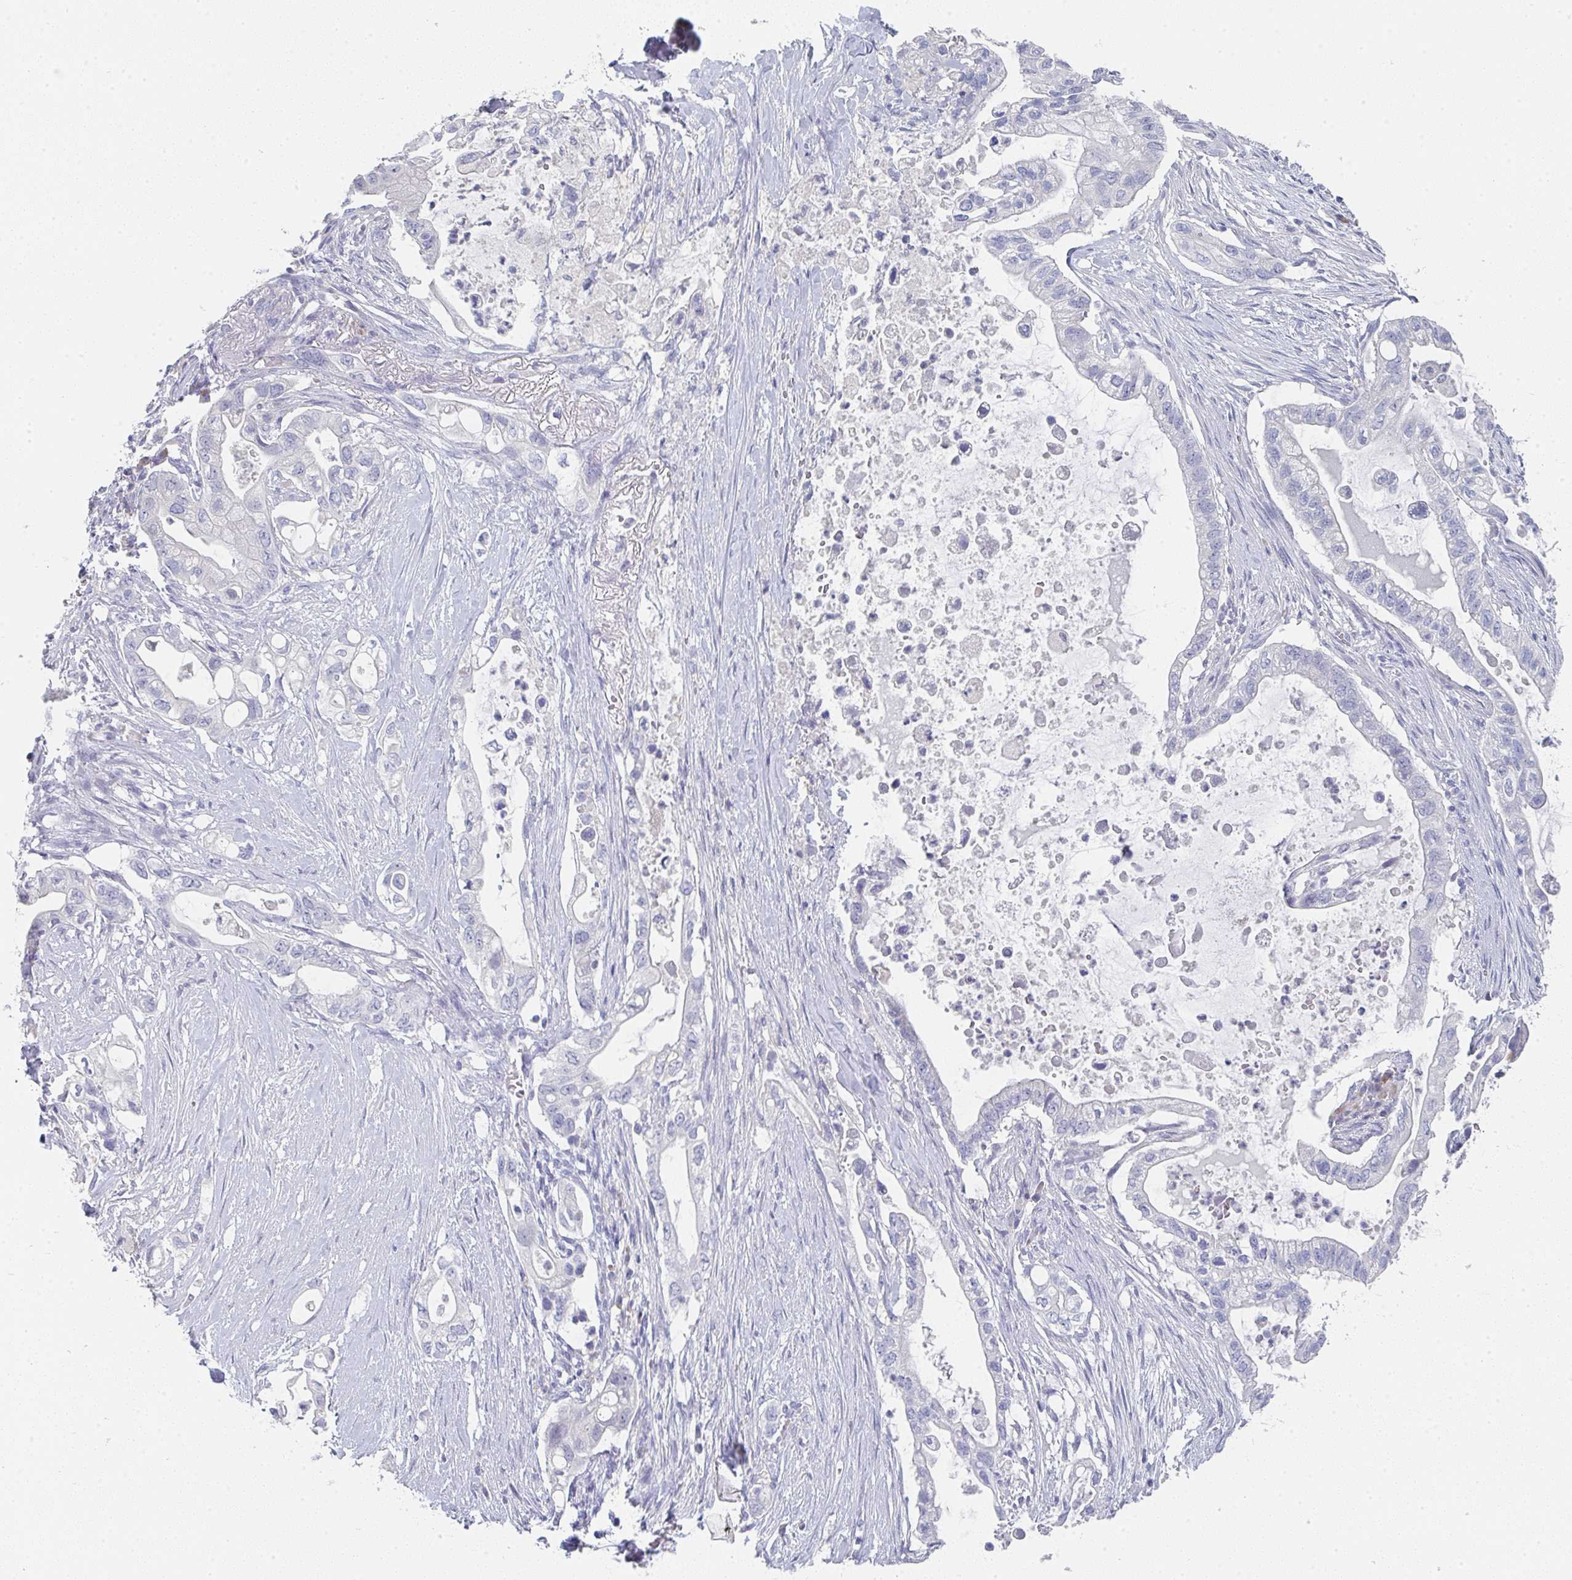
{"staining": {"intensity": "negative", "quantity": "none", "location": "none"}, "tissue": "pancreatic cancer", "cell_type": "Tumor cells", "image_type": "cancer", "snomed": [{"axis": "morphology", "description": "Adenocarcinoma, NOS"}, {"axis": "topography", "description": "Pancreas"}], "caption": "Pancreatic adenocarcinoma was stained to show a protein in brown. There is no significant positivity in tumor cells.", "gene": "NOXRED1", "patient": {"sex": "female", "age": 72}}